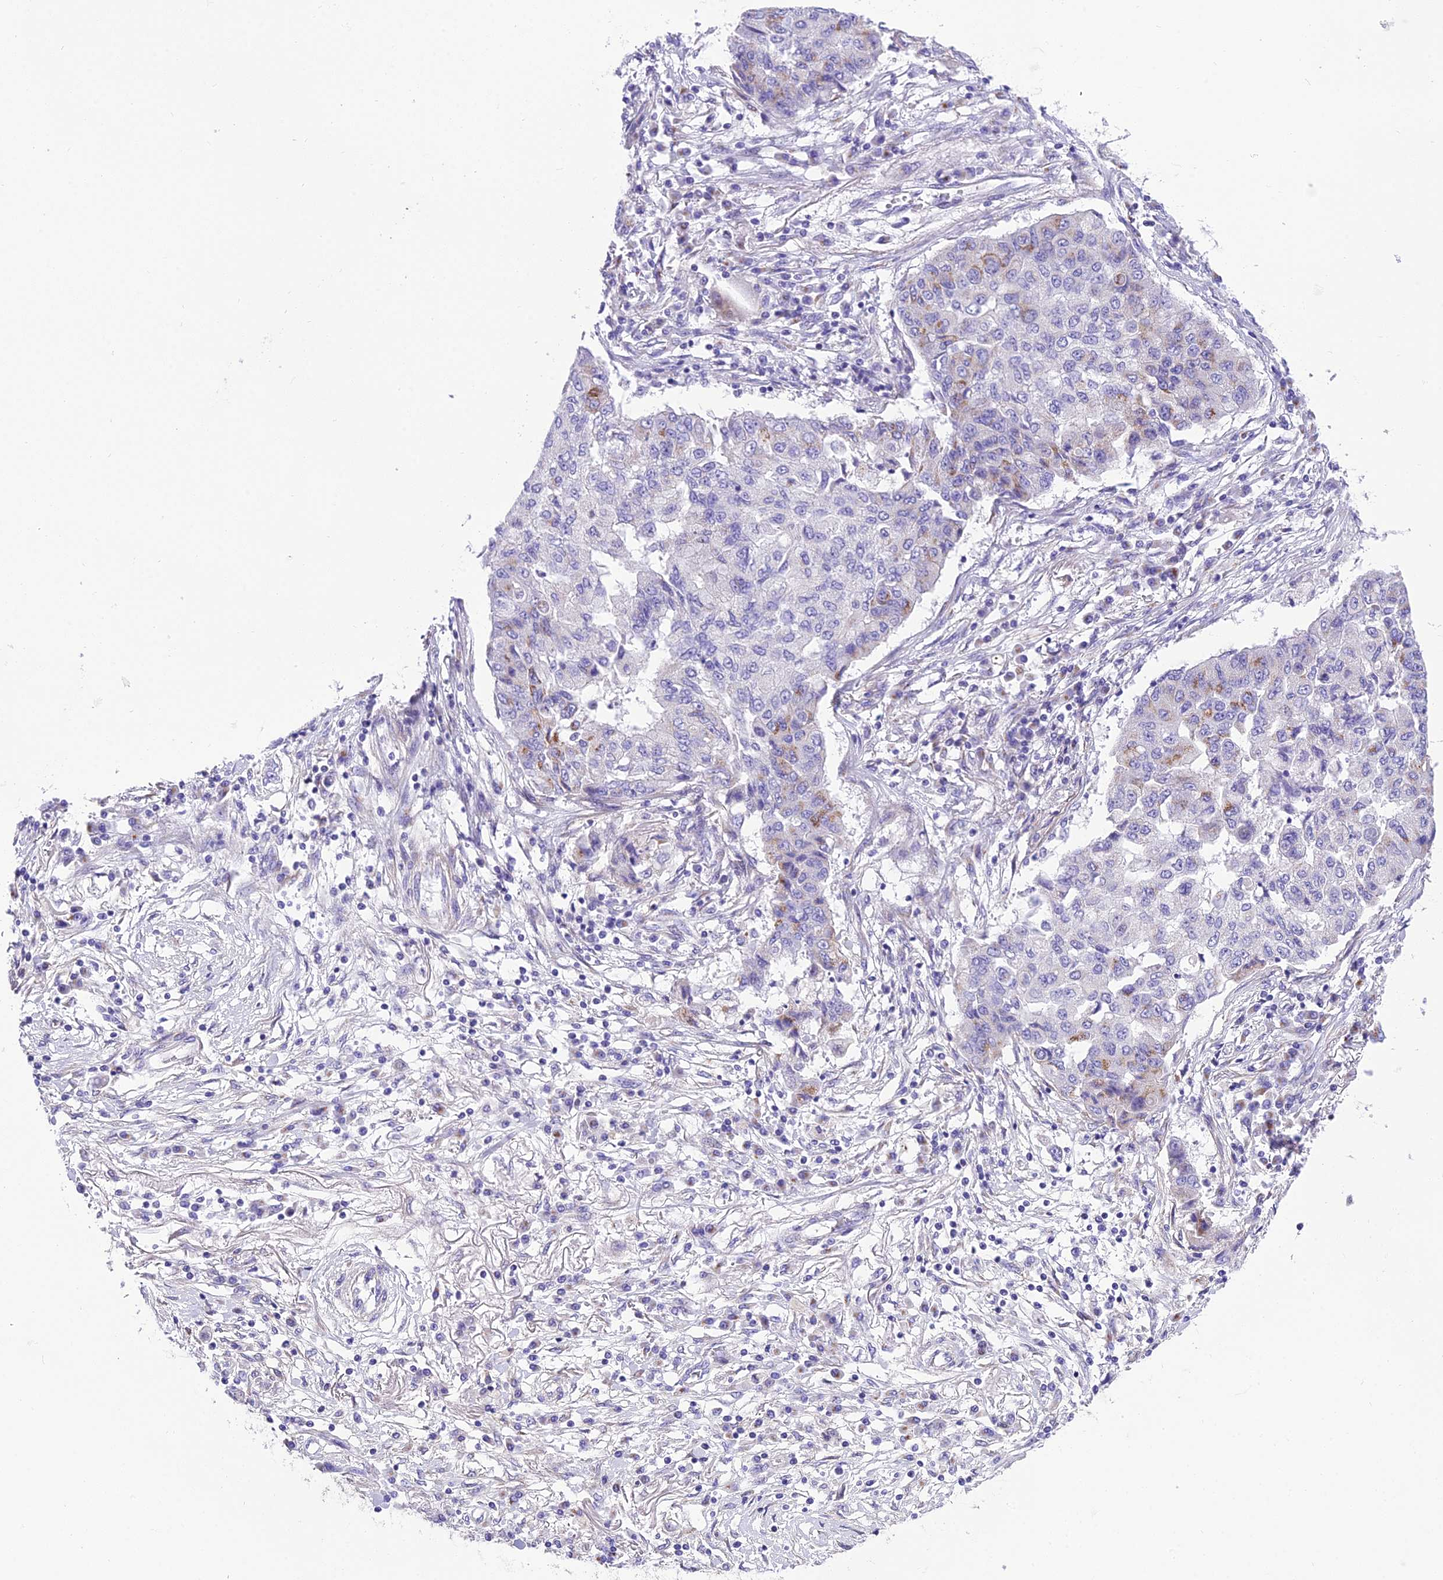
{"staining": {"intensity": "moderate", "quantity": "<25%", "location": "cytoplasmic/membranous"}, "tissue": "lung cancer", "cell_type": "Tumor cells", "image_type": "cancer", "snomed": [{"axis": "morphology", "description": "Squamous cell carcinoma, NOS"}, {"axis": "topography", "description": "Lung"}], "caption": "The immunohistochemical stain shows moderate cytoplasmic/membranous staining in tumor cells of lung squamous cell carcinoma tissue. (DAB IHC, brown staining for protein, blue staining for nuclei).", "gene": "GFRA1", "patient": {"sex": "male", "age": 74}}